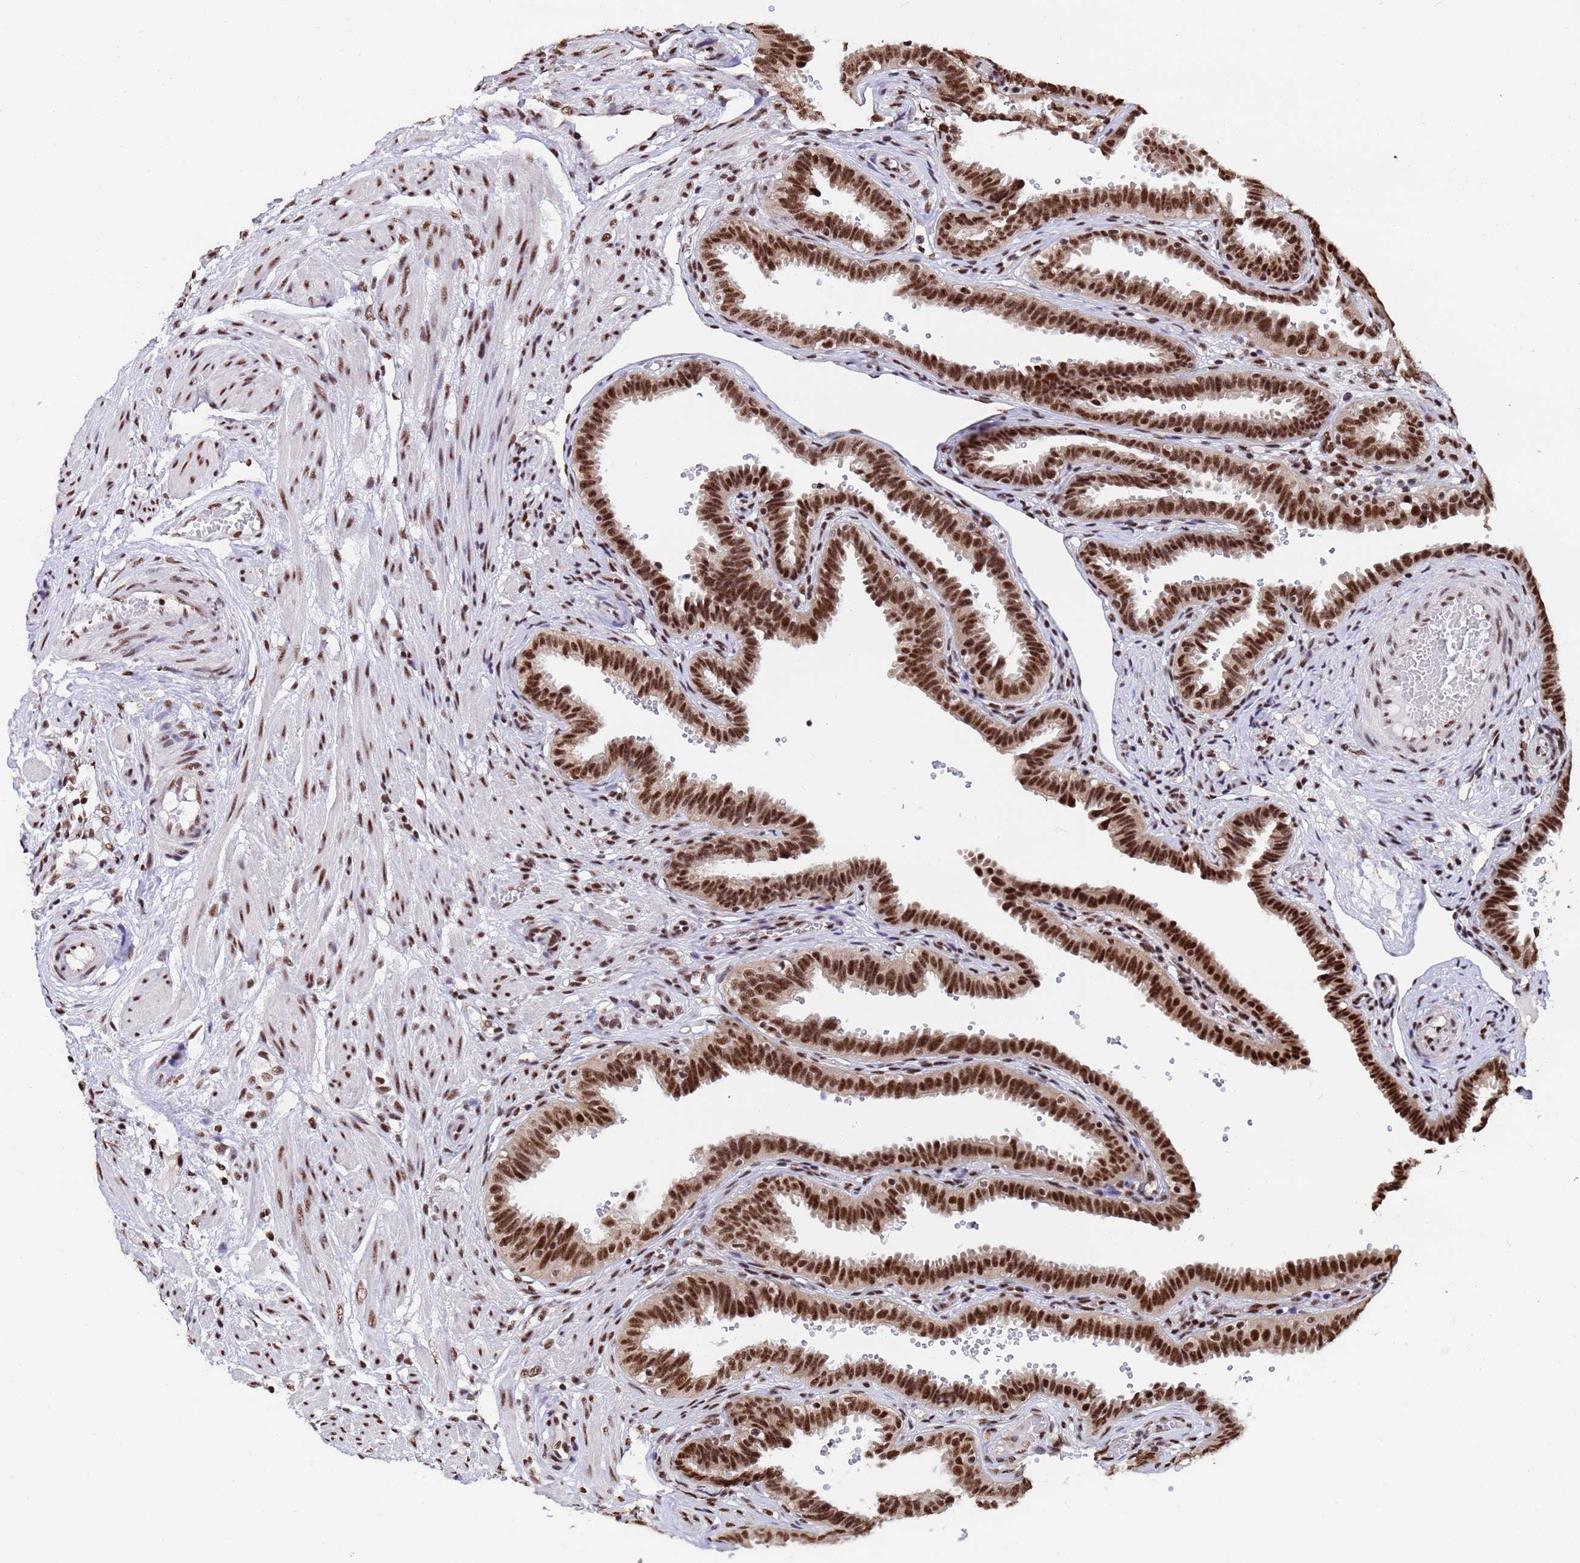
{"staining": {"intensity": "strong", "quantity": ">75%", "location": "nuclear"}, "tissue": "fallopian tube", "cell_type": "Glandular cells", "image_type": "normal", "snomed": [{"axis": "morphology", "description": "Normal tissue, NOS"}, {"axis": "topography", "description": "Fallopian tube"}], "caption": "Approximately >75% of glandular cells in unremarkable human fallopian tube exhibit strong nuclear protein staining as visualized by brown immunohistochemical staining.", "gene": "SF3B2", "patient": {"sex": "female", "age": 37}}